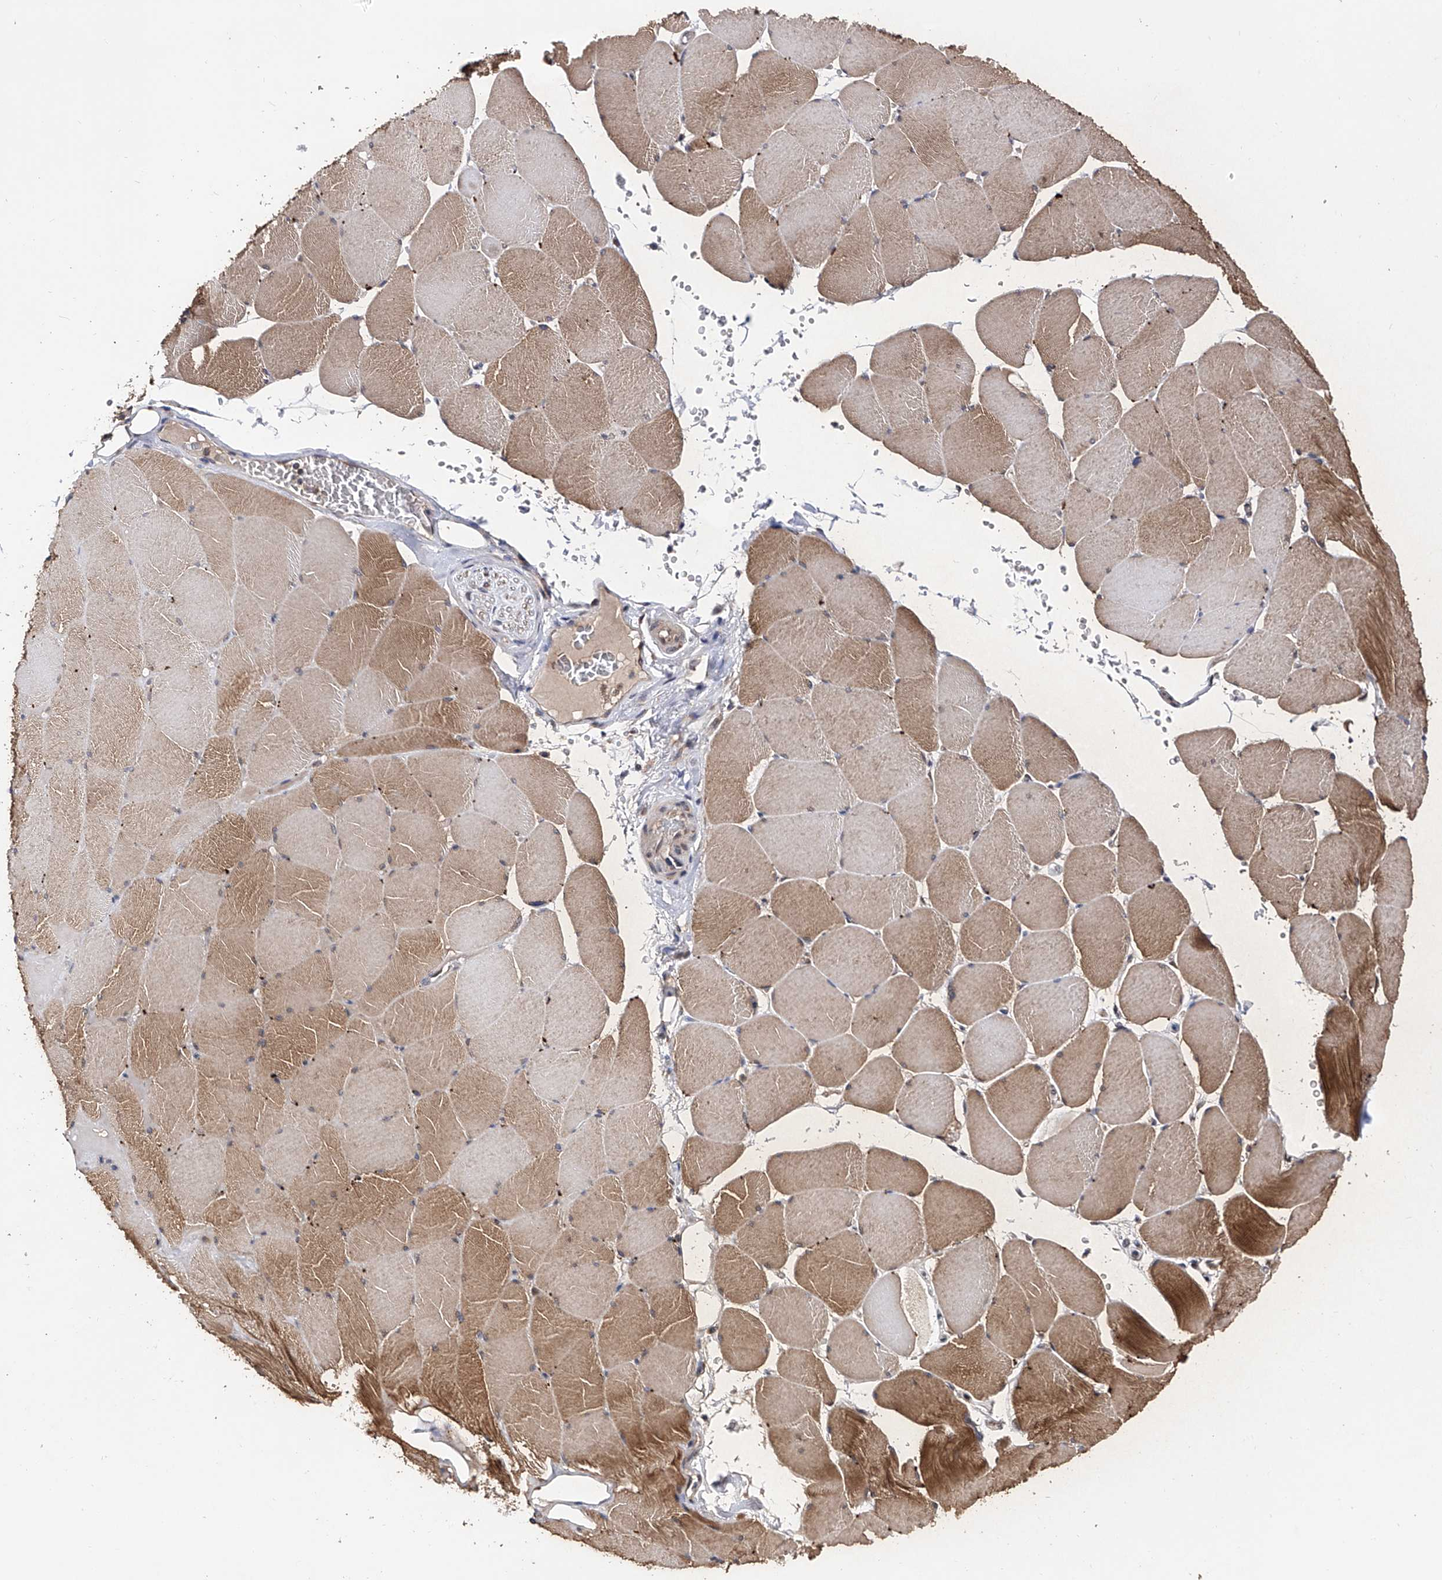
{"staining": {"intensity": "moderate", "quantity": "25%-75%", "location": "cytoplasmic/membranous"}, "tissue": "skeletal muscle", "cell_type": "Myocytes", "image_type": "normal", "snomed": [{"axis": "morphology", "description": "Normal tissue, NOS"}, {"axis": "topography", "description": "Skeletal muscle"}, {"axis": "topography", "description": "Head-Neck"}], "caption": "IHC staining of normal skeletal muscle, which exhibits medium levels of moderate cytoplasmic/membranous positivity in approximately 25%-75% of myocytes indicating moderate cytoplasmic/membranous protein expression. The staining was performed using DAB (3,3'-diaminobenzidine) (brown) for protein detection and nuclei were counterstained in hematoxylin (blue).", "gene": "USP45", "patient": {"sex": "male", "age": 66}}